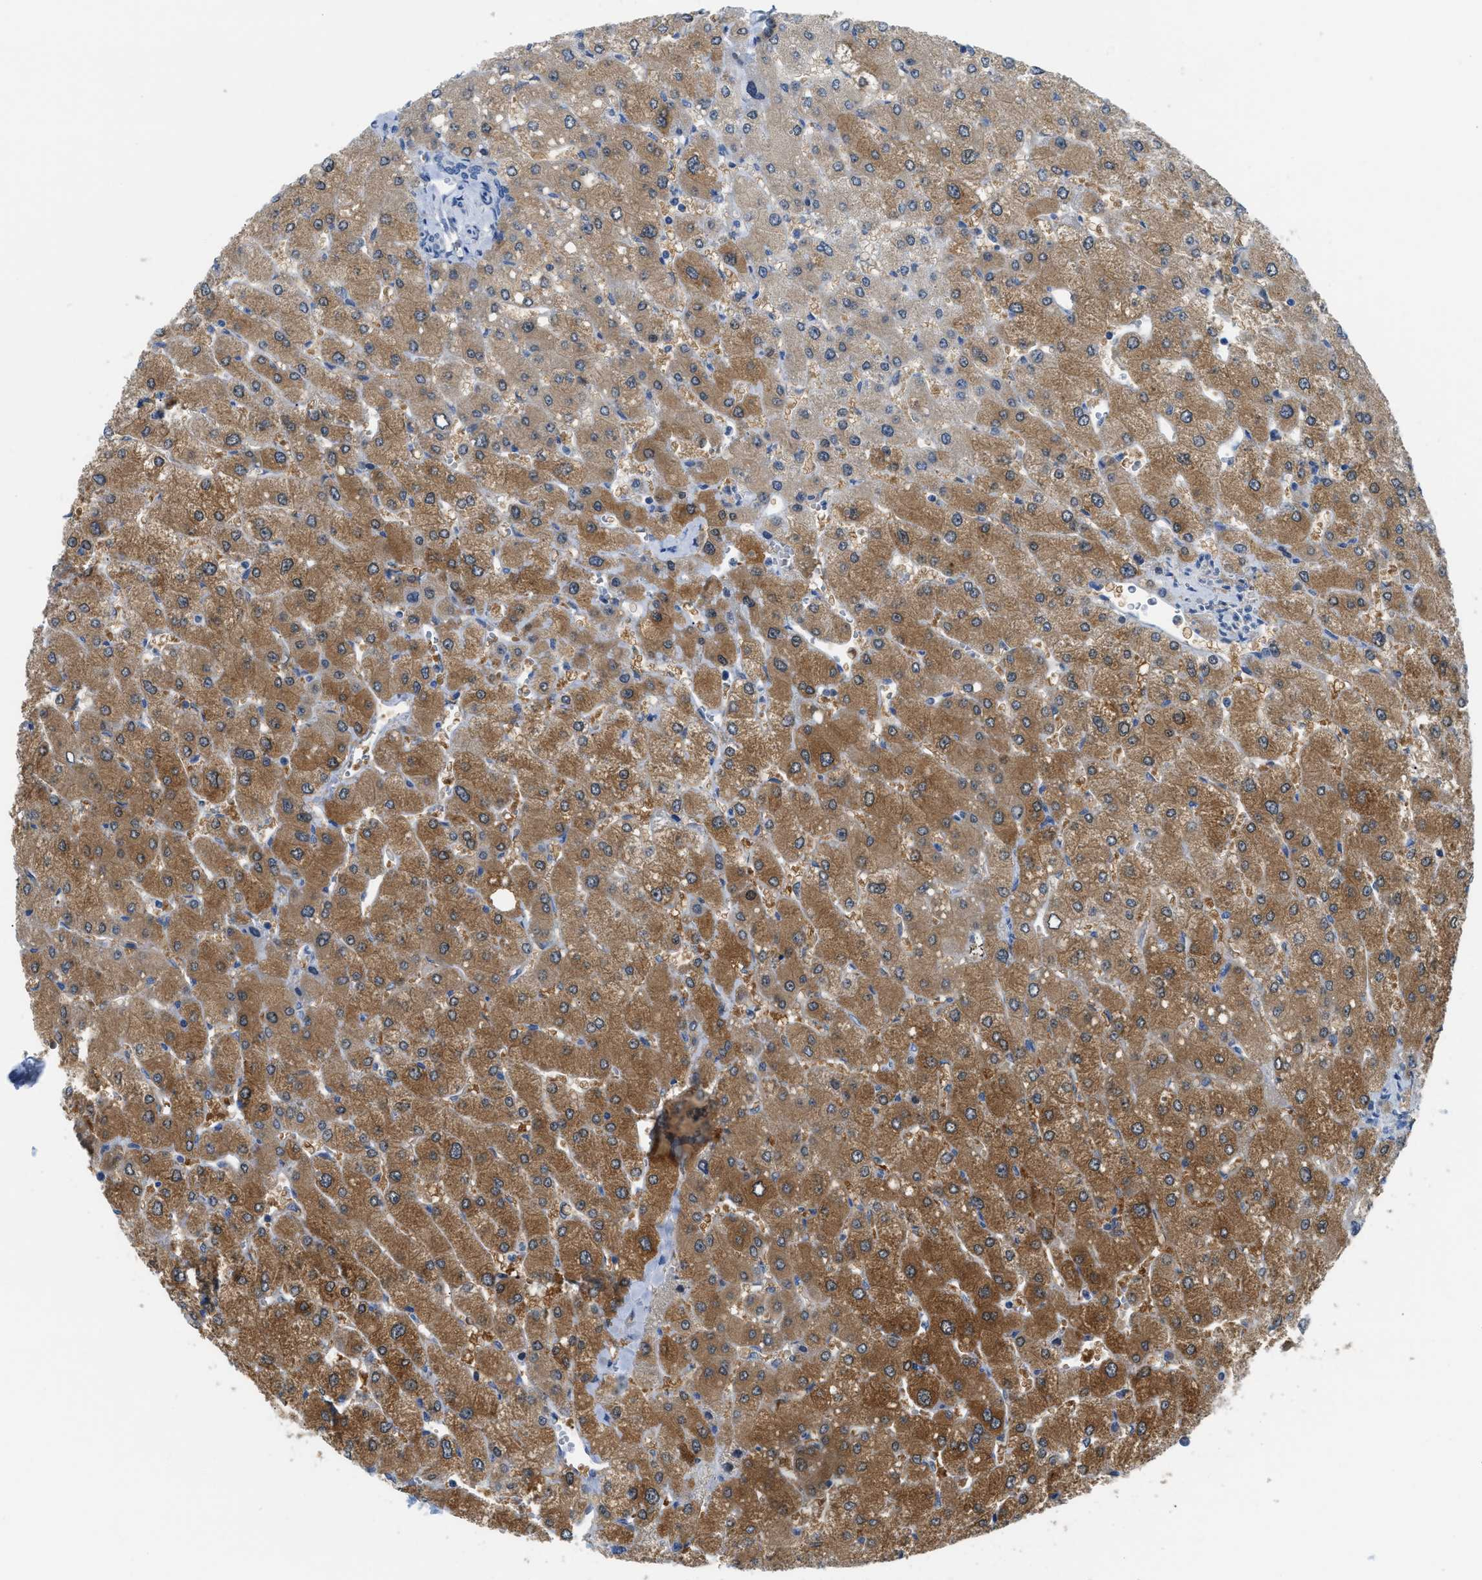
{"staining": {"intensity": "negative", "quantity": "none", "location": "none"}, "tissue": "liver", "cell_type": "Cholangiocytes", "image_type": "normal", "snomed": [{"axis": "morphology", "description": "Normal tissue, NOS"}, {"axis": "topography", "description": "Liver"}], "caption": "Immunohistochemistry of normal human liver shows no positivity in cholangiocytes.", "gene": "PSAT1", "patient": {"sex": "male", "age": 55}}